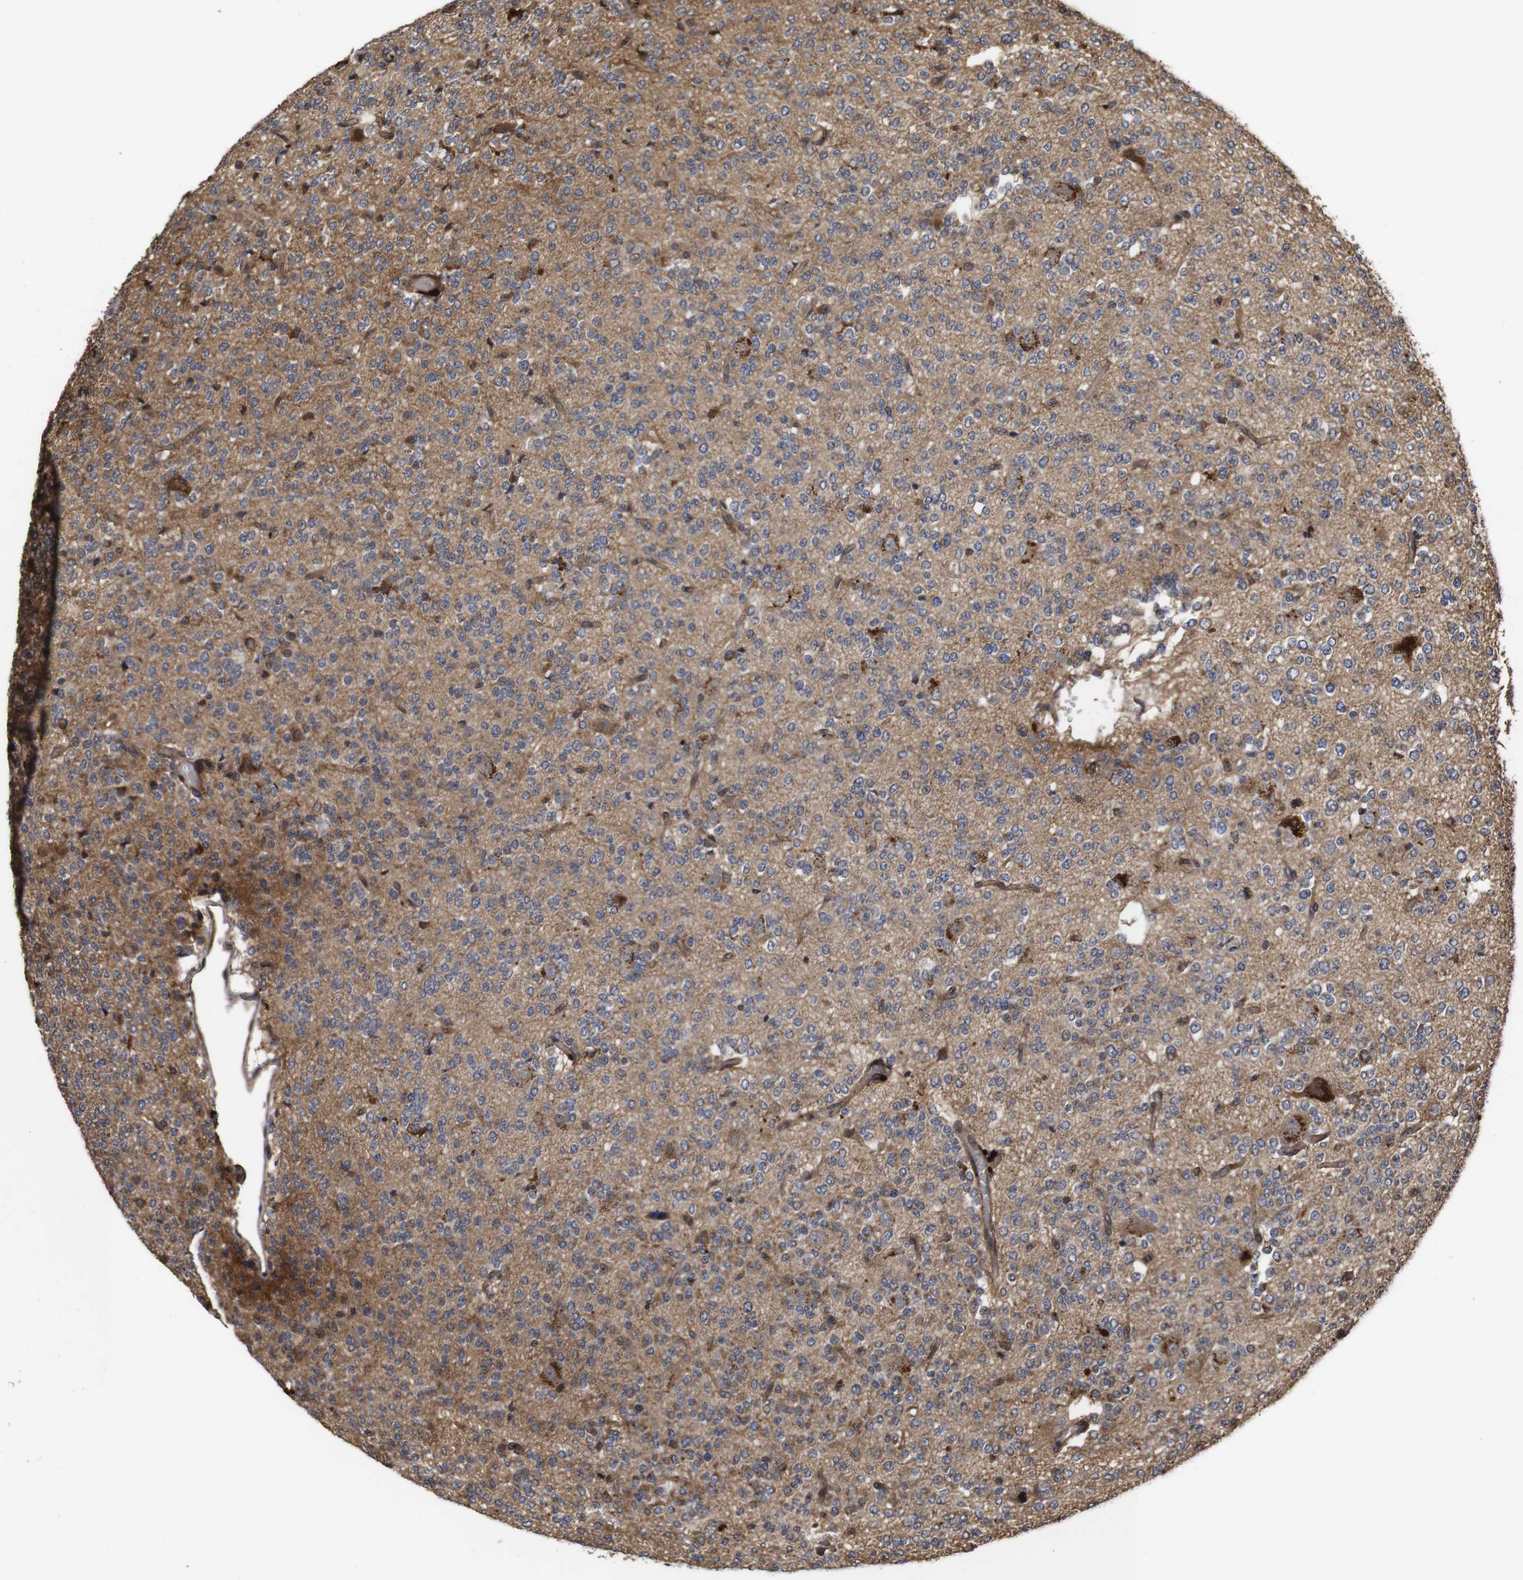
{"staining": {"intensity": "moderate", "quantity": "25%-75%", "location": "cytoplasmic/membranous"}, "tissue": "glioma", "cell_type": "Tumor cells", "image_type": "cancer", "snomed": [{"axis": "morphology", "description": "Glioma, malignant, Low grade"}, {"axis": "topography", "description": "Brain"}], "caption": "DAB (3,3'-diaminobenzidine) immunohistochemical staining of human malignant low-grade glioma demonstrates moderate cytoplasmic/membranous protein expression in about 25%-75% of tumor cells. The protein is shown in brown color, while the nuclei are stained blue.", "gene": "PTPN14", "patient": {"sex": "male", "age": 38}}